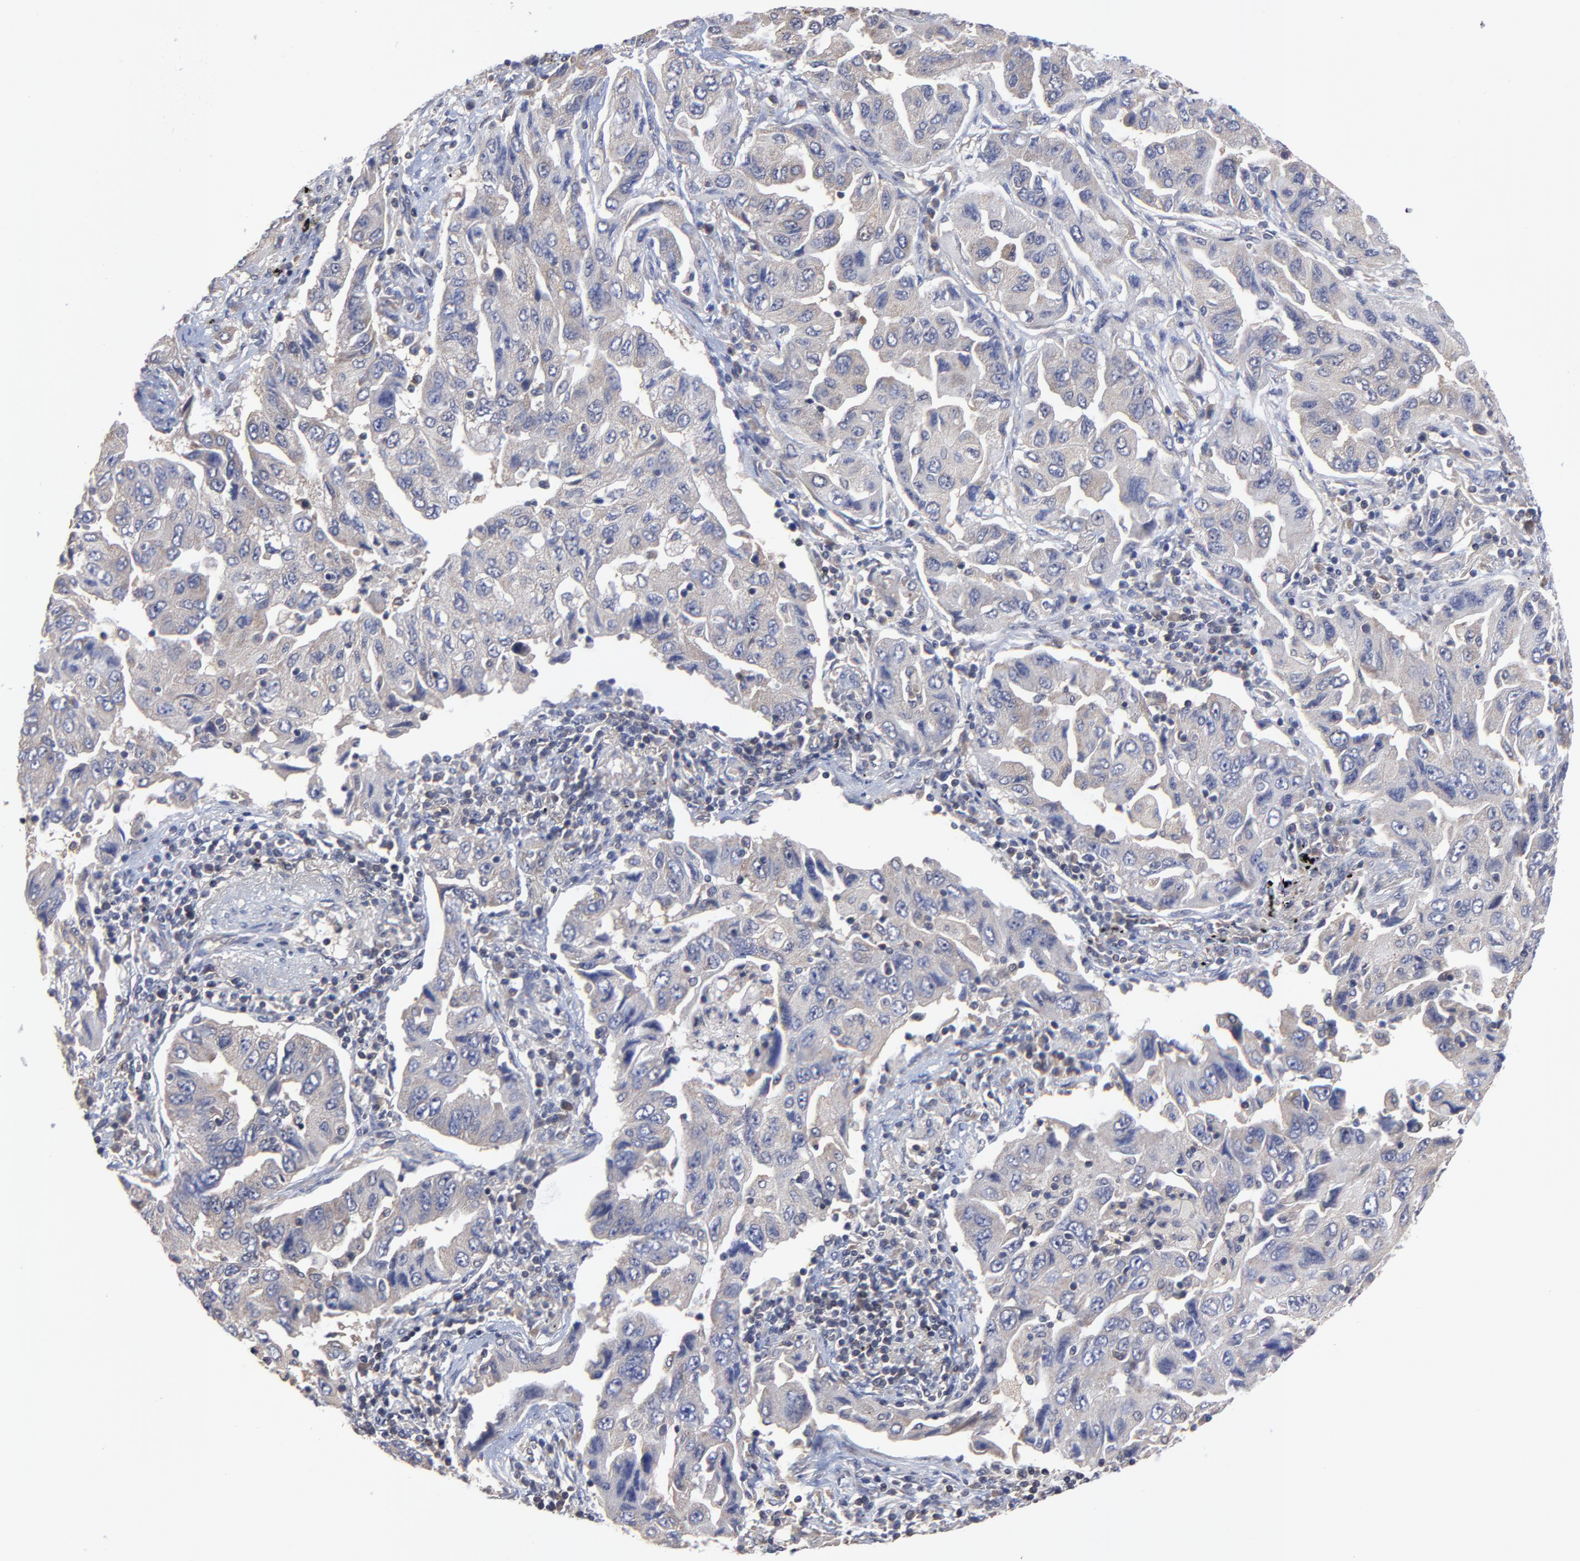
{"staining": {"intensity": "weak", "quantity": ">75%", "location": "cytoplasmic/membranous"}, "tissue": "lung cancer", "cell_type": "Tumor cells", "image_type": "cancer", "snomed": [{"axis": "morphology", "description": "Adenocarcinoma, NOS"}, {"axis": "topography", "description": "Lung"}], "caption": "Immunohistochemistry of lung cancer (adenocarcinoma) displays low levels of weak cytoplasmic/membranous expression in approximately >75% of tumor cells.", "gene": "PCMT1", "patient": {"sex": "female", "age": 65}}